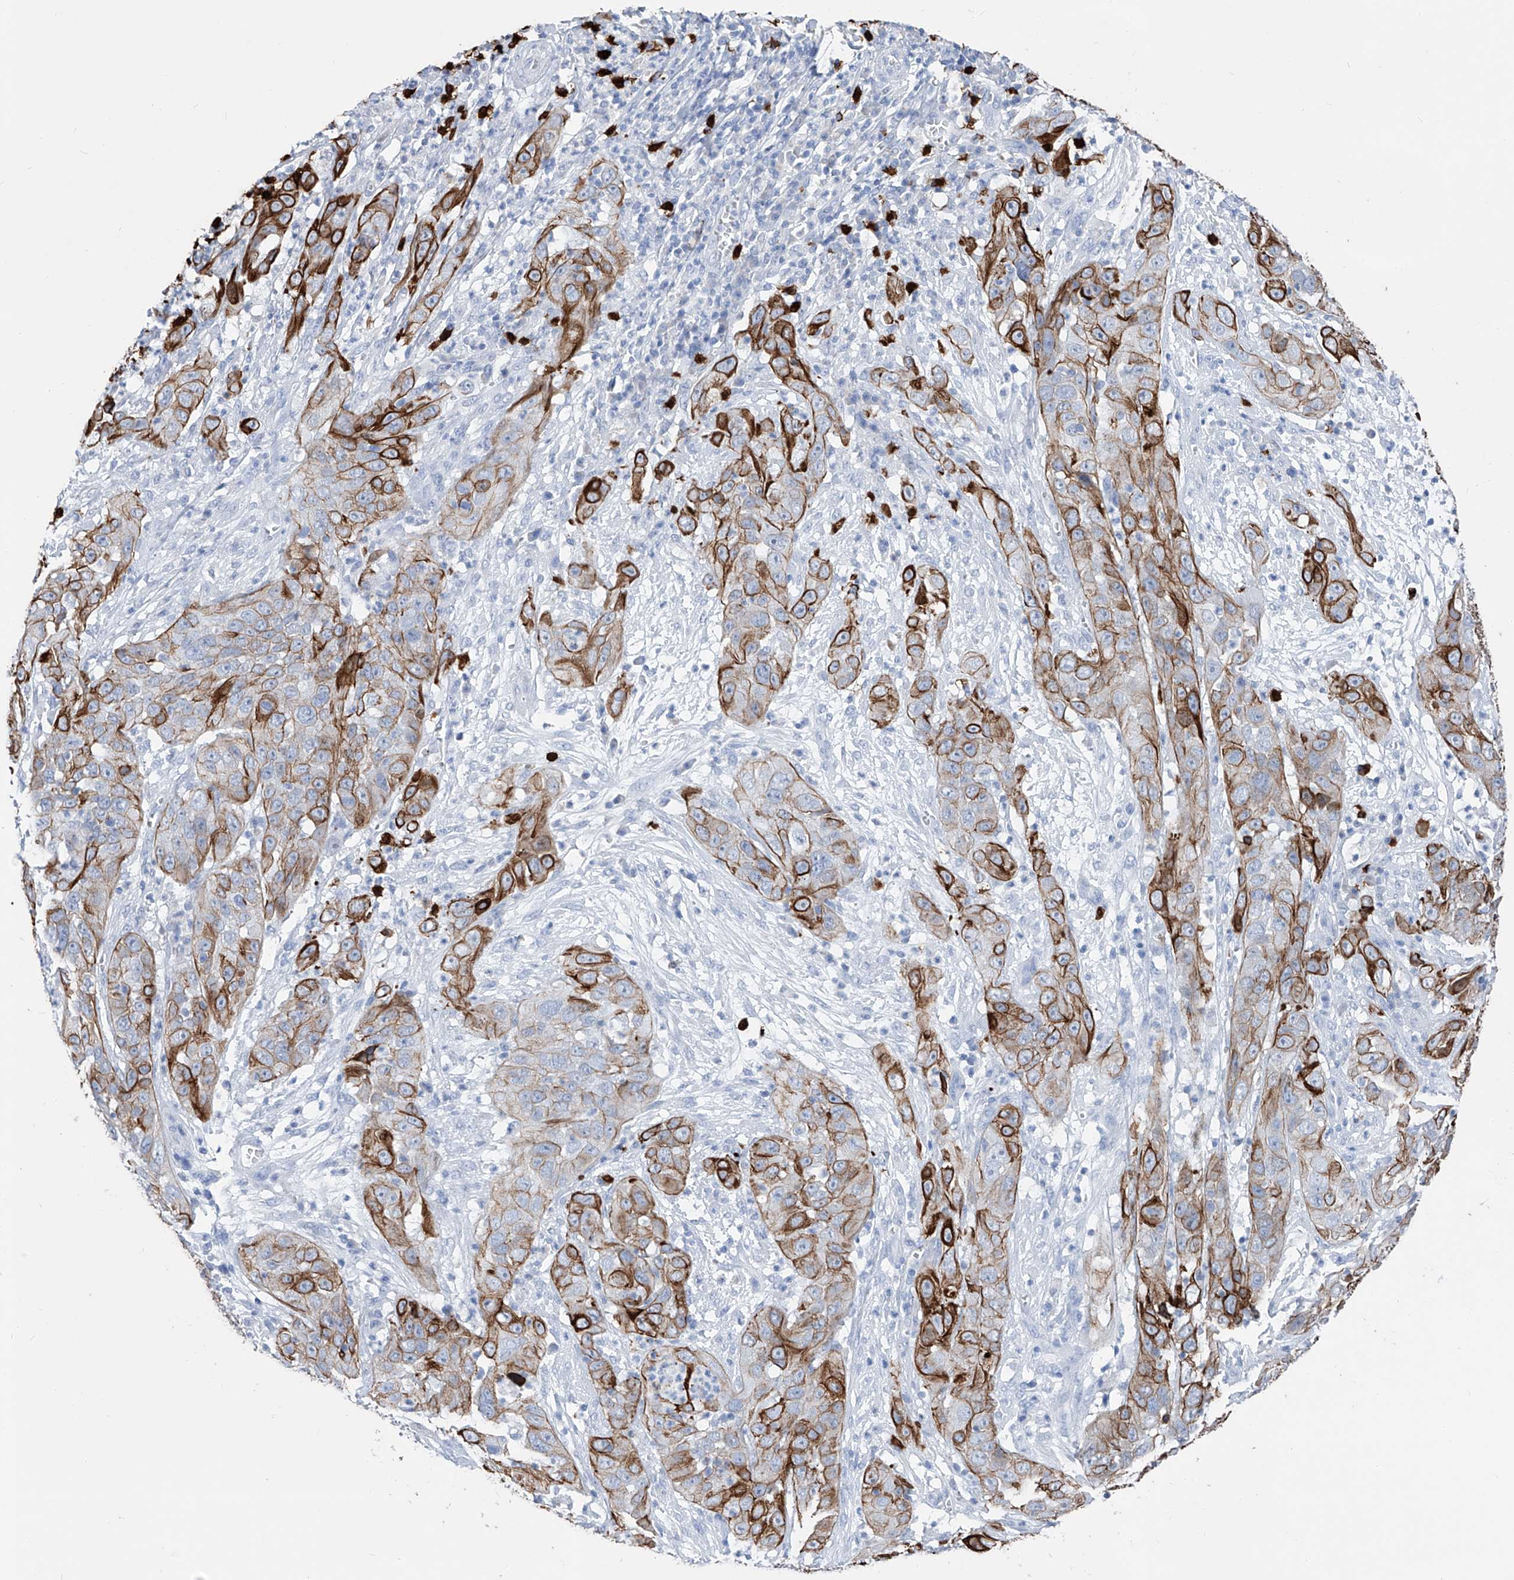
{"staining": {"intensity": "strong", "quantity": "25%-75%", "location": "cytoplasmic/membranous"}, "tissue": "cervical cancer", "cell_type": "Tumor cells", "image_type": "cancer", "snomed": [{"axis": "morphology", "description": "Squamous cell carcinoma, NOS"}, {"axis": "topography", "description": "Cervix"}], "caption": "A brown stain shows strong cytoplasmic/membranous staining of a protein in human cervical cancer (squamous cell carcinoma) tumor cells.", "gene": "FRS3", "patient": {"sex": "female", "age": 32}}